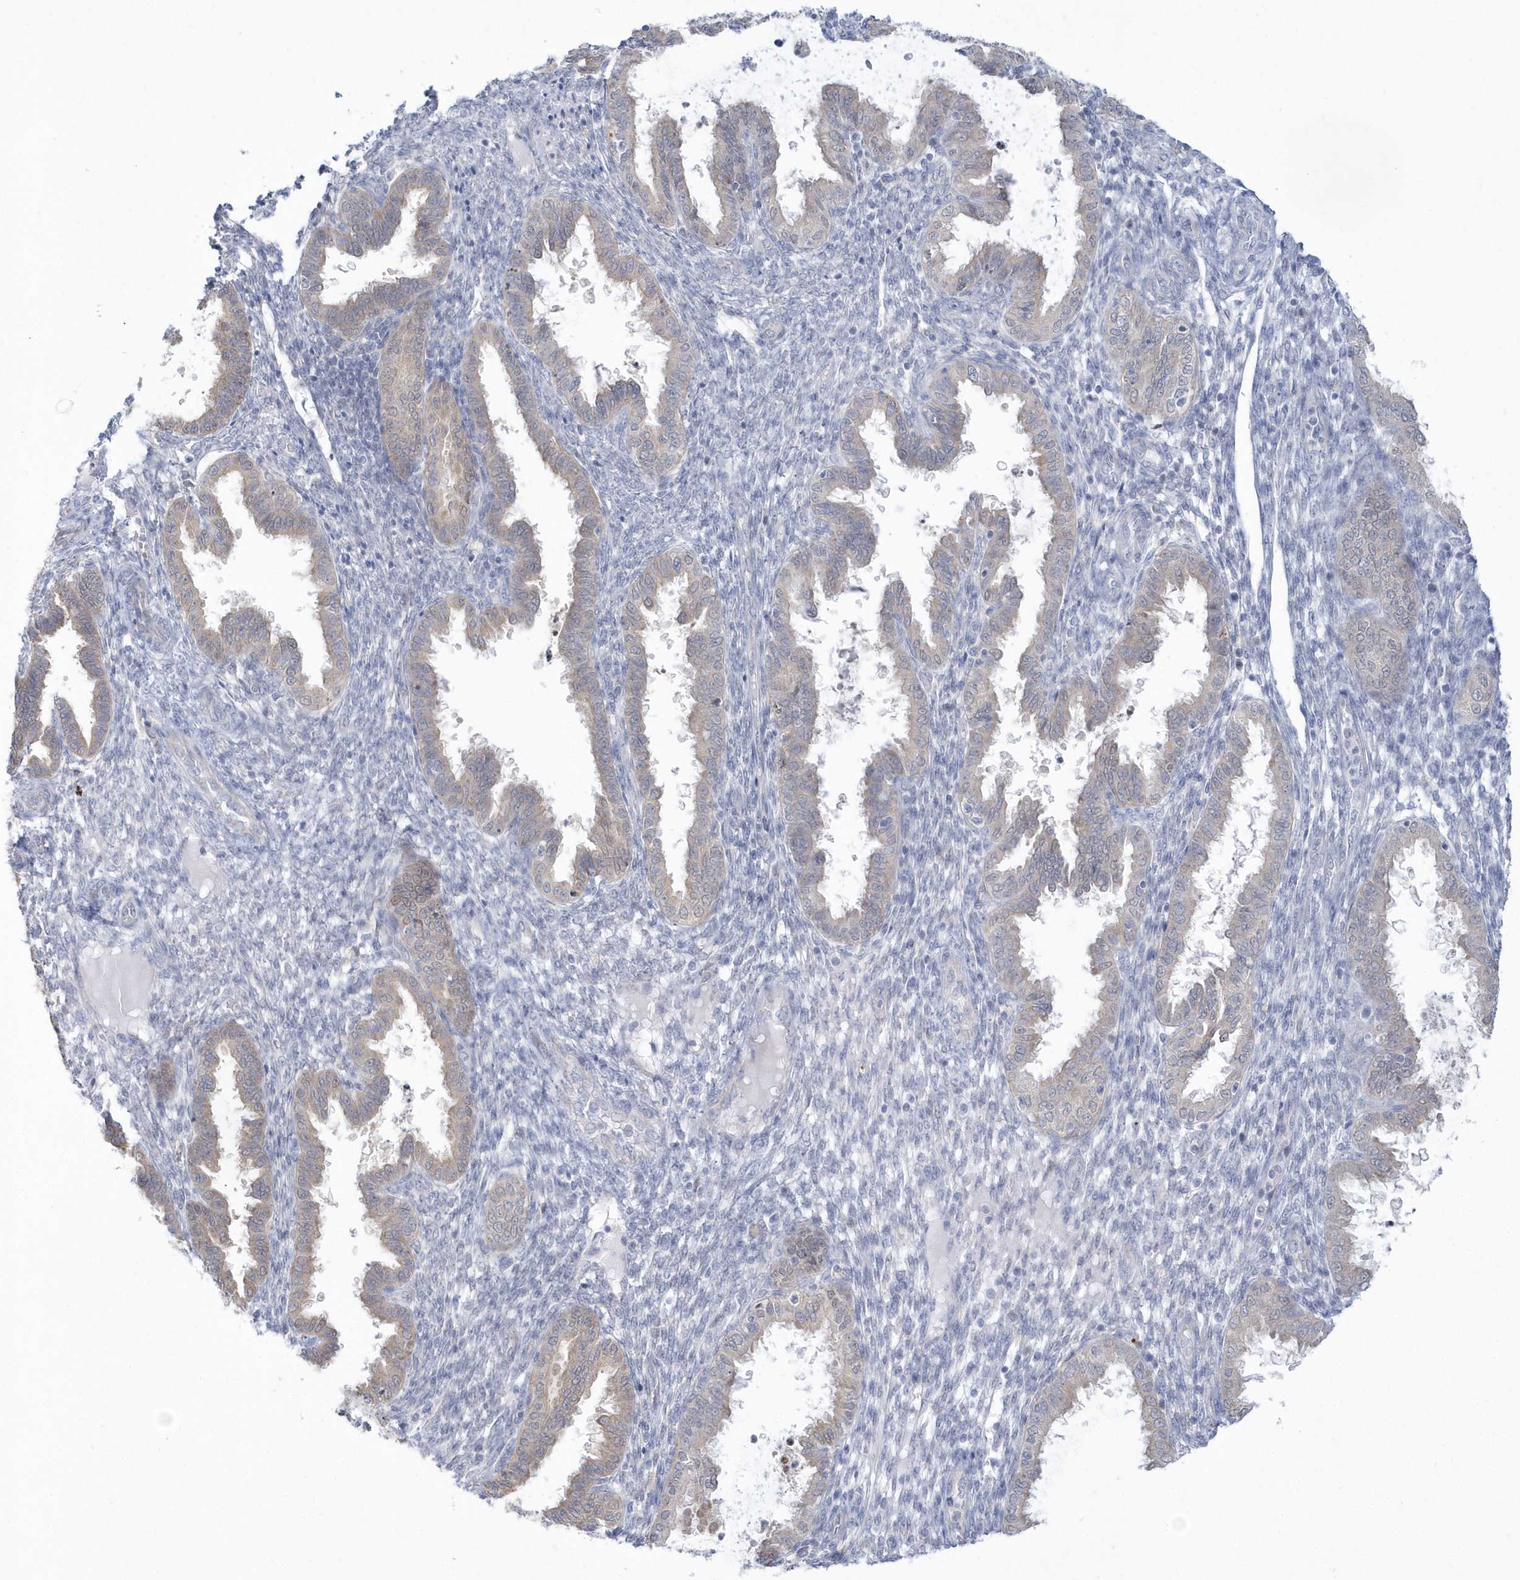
{"staining": {"intensity": "negative", "quantity": "none", "location": "none"}, "tissue": "endometrium", "cell_type": "Cells in endometrial stroma", "image_type": "normal", "snomed": [{"axis": "morphology", "description": "Normal tissue, NOS"}, {"axis": "topography", "description": "Endometrium"}], "caption": "High power microscopy histopathology image of an immunohistochemistry image of normal endometrium, revealing no significant expression in cells in endometrial stroma.", "gene": "PCBD1", "patient": {"sex": "female", "age": 33}}